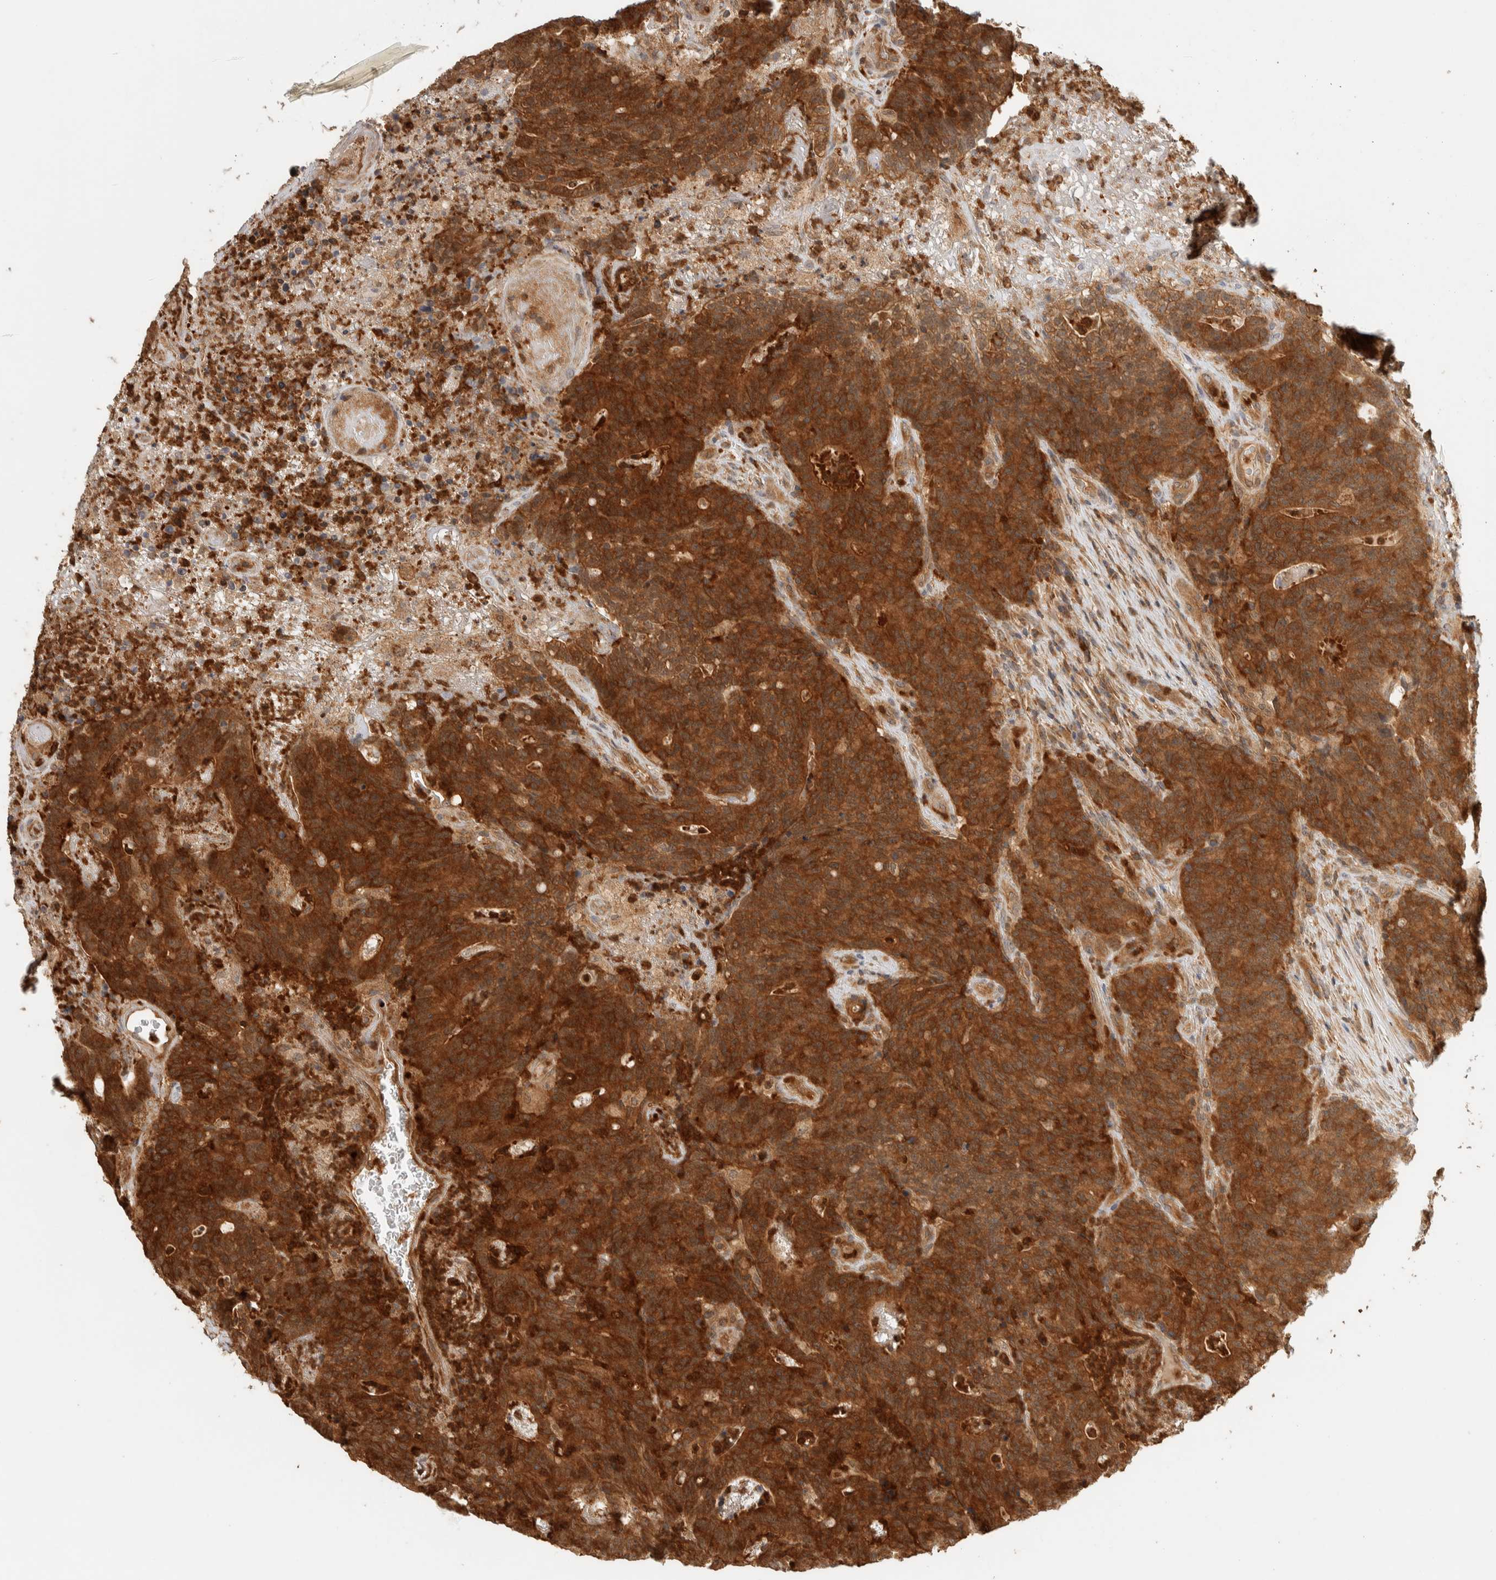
{"staining": {"intensity": "strong", "quantity": ">75%", "location": "cytoplasmic/membranous"}, "tissue": "colorectal cancer", "cell_type": "Tumor cells", "image_type": "cancer", "snomed": [{"axis": "morphology", "description": "Normal tissue, NOS"}, {"axis": "morphology", "description": "Adenocarcinoma, NOS"}, {"axis": "topography", "description": "Colon"}], "caption": "Protein staining demonstrates strong cytoplasmic/membranous staining in about >75% of tumor cells in colorectal adenocarcinoma. The staining is performed using DAB brown chromogen to label protein expression. The nuclei are counter-stained blue using hematoxylin.", "gene": "ADSS2", "patient": {"sex": "female", "age": 75}}